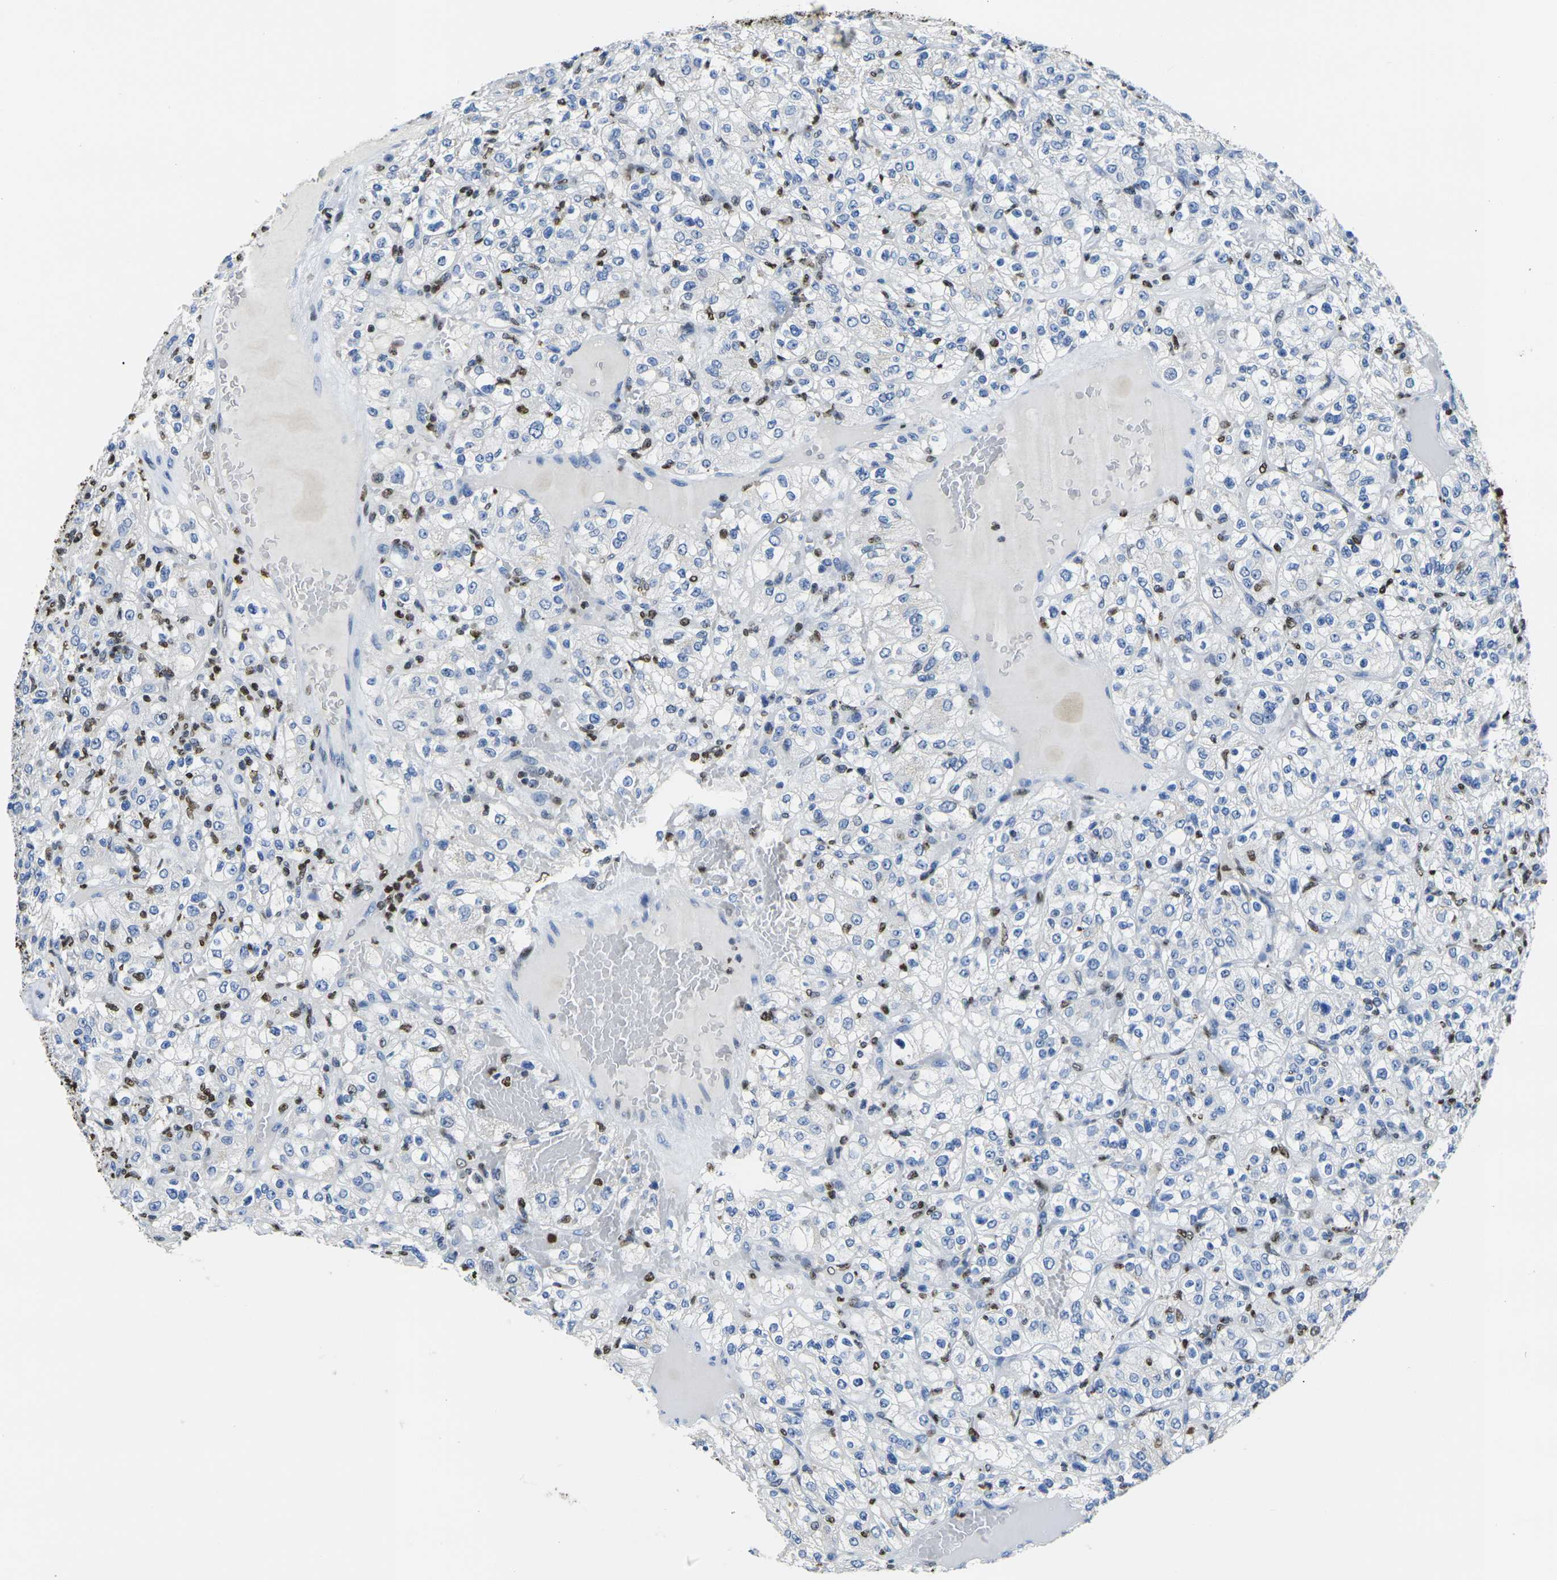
{"staining": {"intensity": "negative", "quantity": "none", "location": "none"}, "tissue": "renal cancer", "cell_type": "Tumor cells", "image_type": "cancer", "snomed": [{"axis": "morphology", "description": "Normal tissue, NOS"}, {"axis": "morphology", "description": "Adenocarcinoma, NOS"}, {"axis": "topography", "description": "Kidney"}], "caption": "The image exhibits no staining of tumor cells in renal cancer (adenocarcinoma).", "gene": "DRAXIN", "patient": {"sex": "female", "age": 72}}